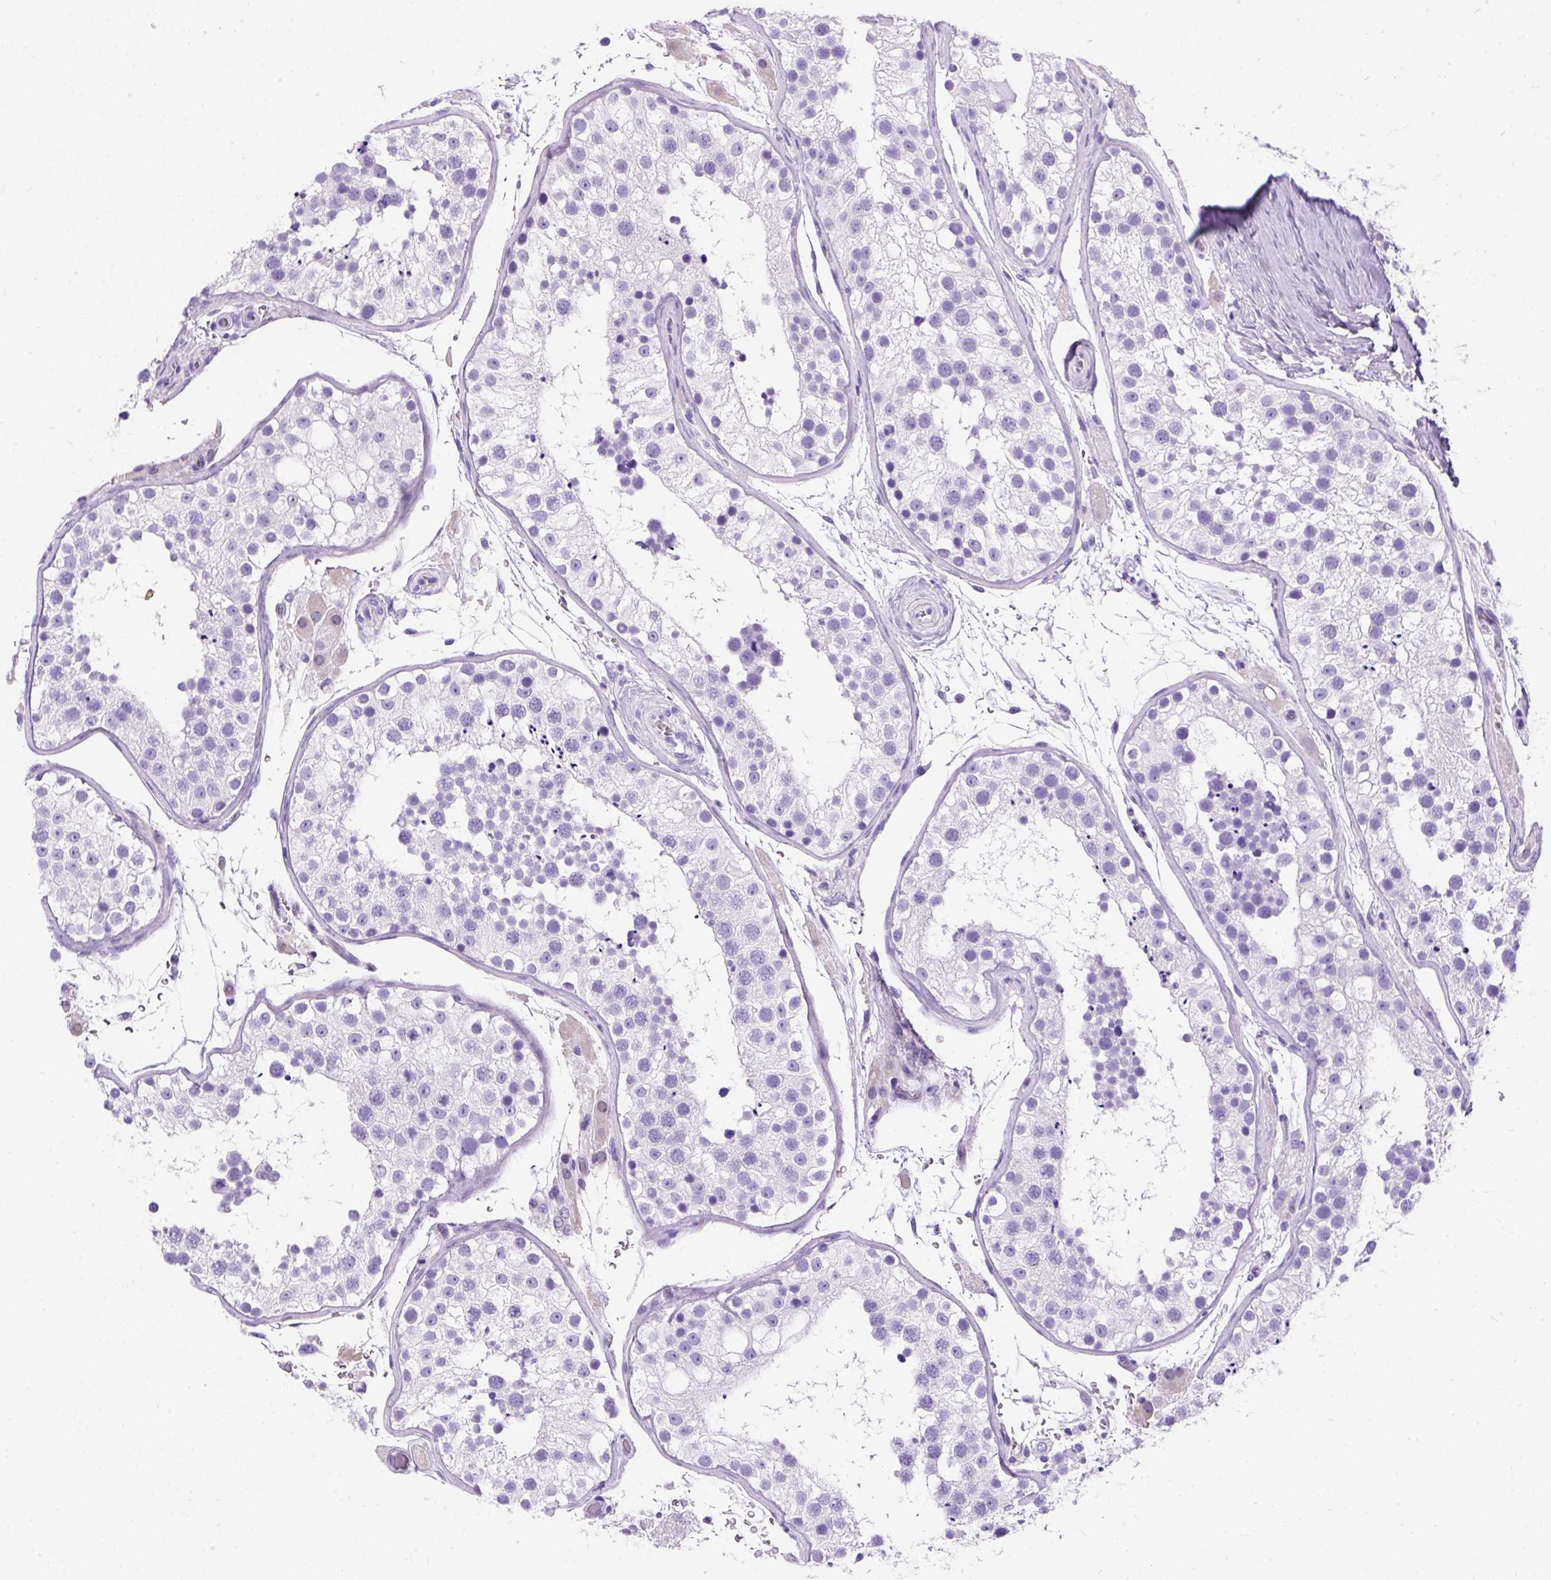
{"staining": {"intensity": "negative", "quantity": "none", "location": "none"}, "tissue": "testis", "cell_type": "Cells in seminiferous ducts", "image_type": "normal", "snomed": [{"axis": "morphology", "description": "Normal tissue, NOS"}, {"axis": "topography", "description": "Testis"}], "caption": "Immunohistochemistry image of normal human testis stained for a protein (brown), which demonstrates no expression in cells in seminiferous ducts.", "gene": "PVALB", "patient": {"sex": "male", "age": 26}}